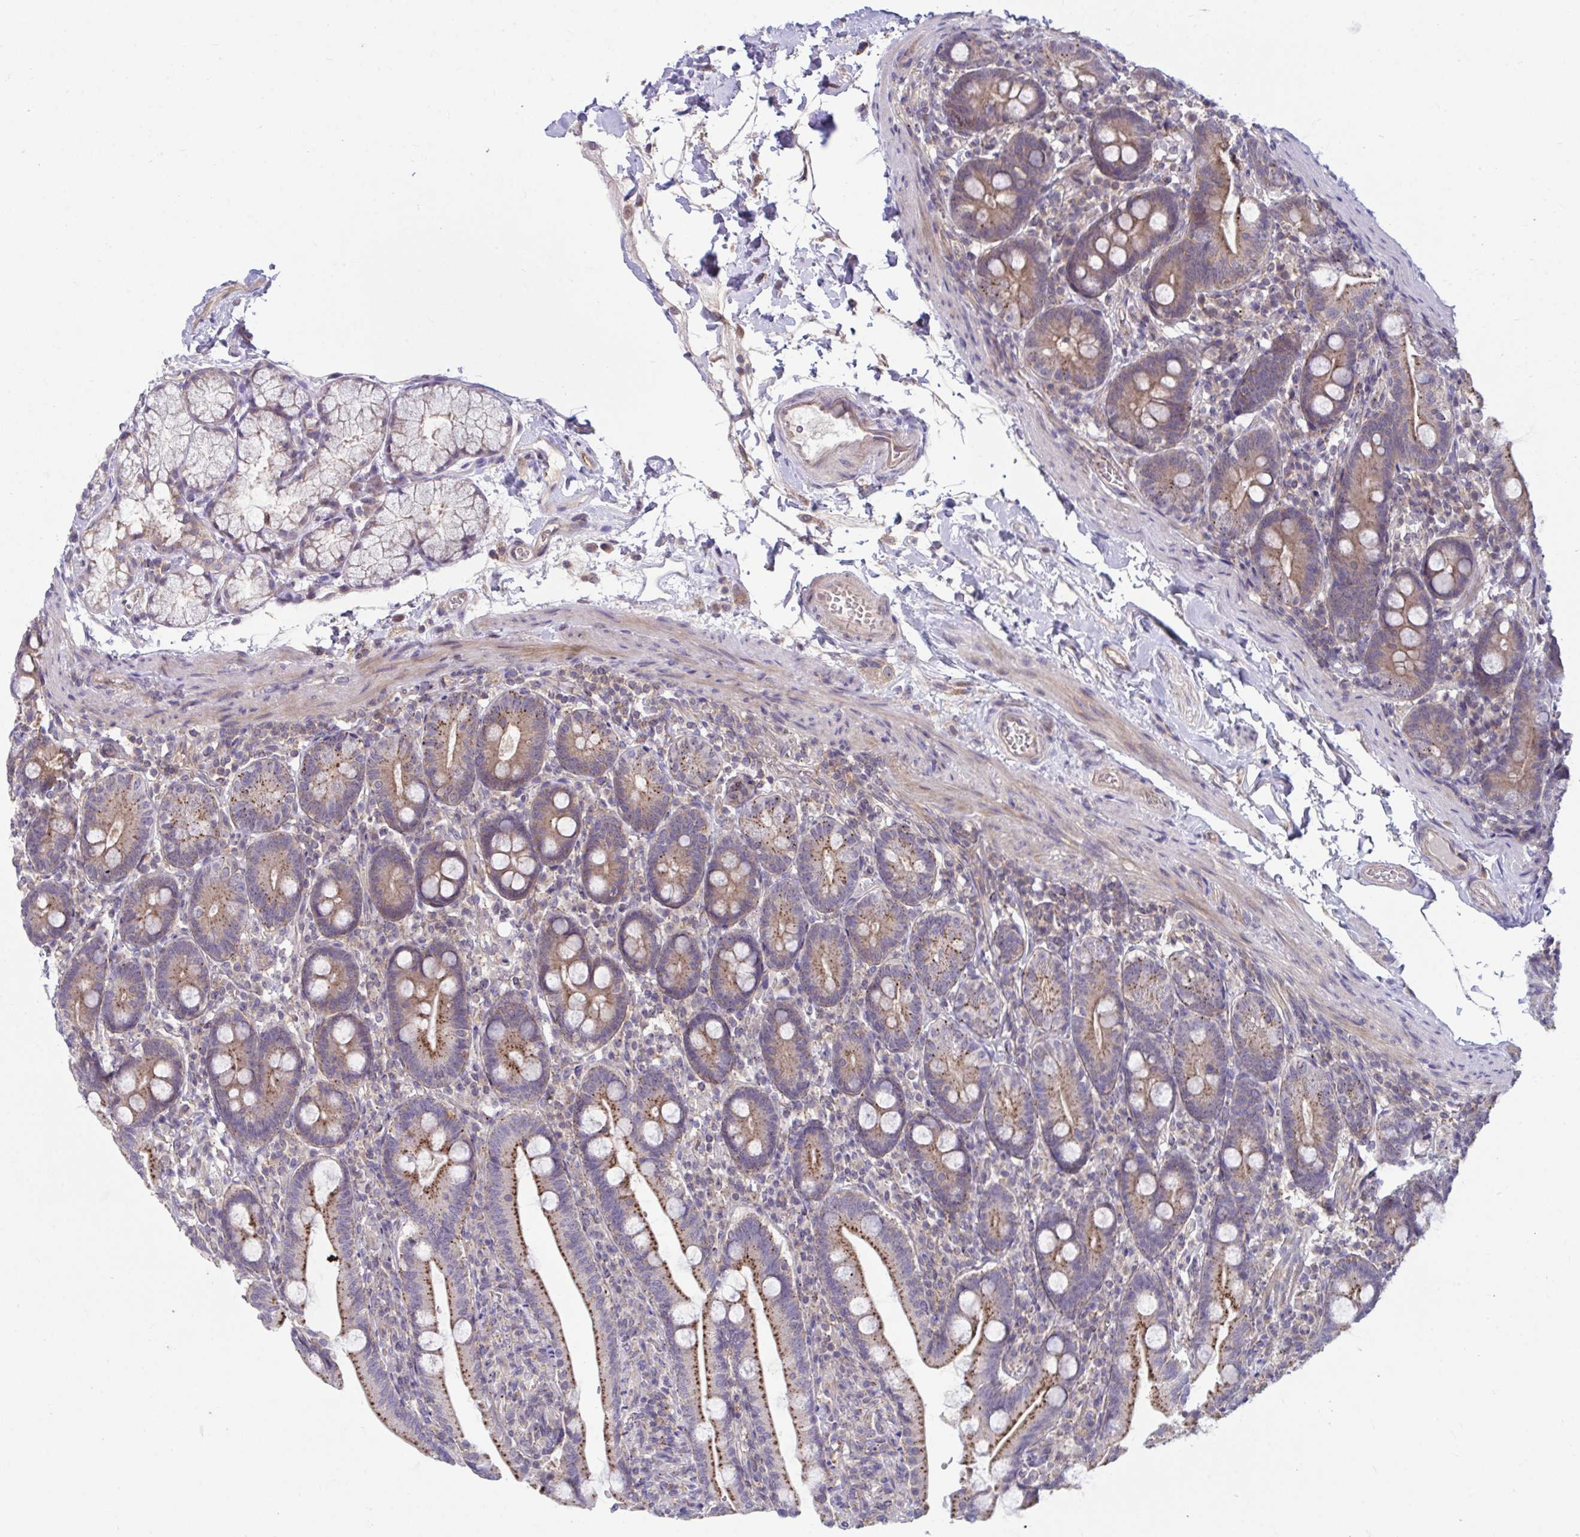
{"staining": {"intensity": "strong", "quantity": ">75%", "location": "cytoplasmic/membranous"}, "tissue": "duodenum", "cell_type": "Glandular cells", "image_type": "normal", "snomed": [{"axis": "morphology", "description": "Normal tissue, NOS"}, {"axis": "topography", "description": "Duodenum"}], "caption": "The micrograph displays a brown stain indicating the presence of a protein in the cytoplasmic/membranous of glandular cells in duodenum. The staining is performed using DAB brown chromogen to label protein expression. The nuclei are counter-stained blue using hematoxylin.", "gene": "IST1", "patient": {"sex": "female", "age": 67}}